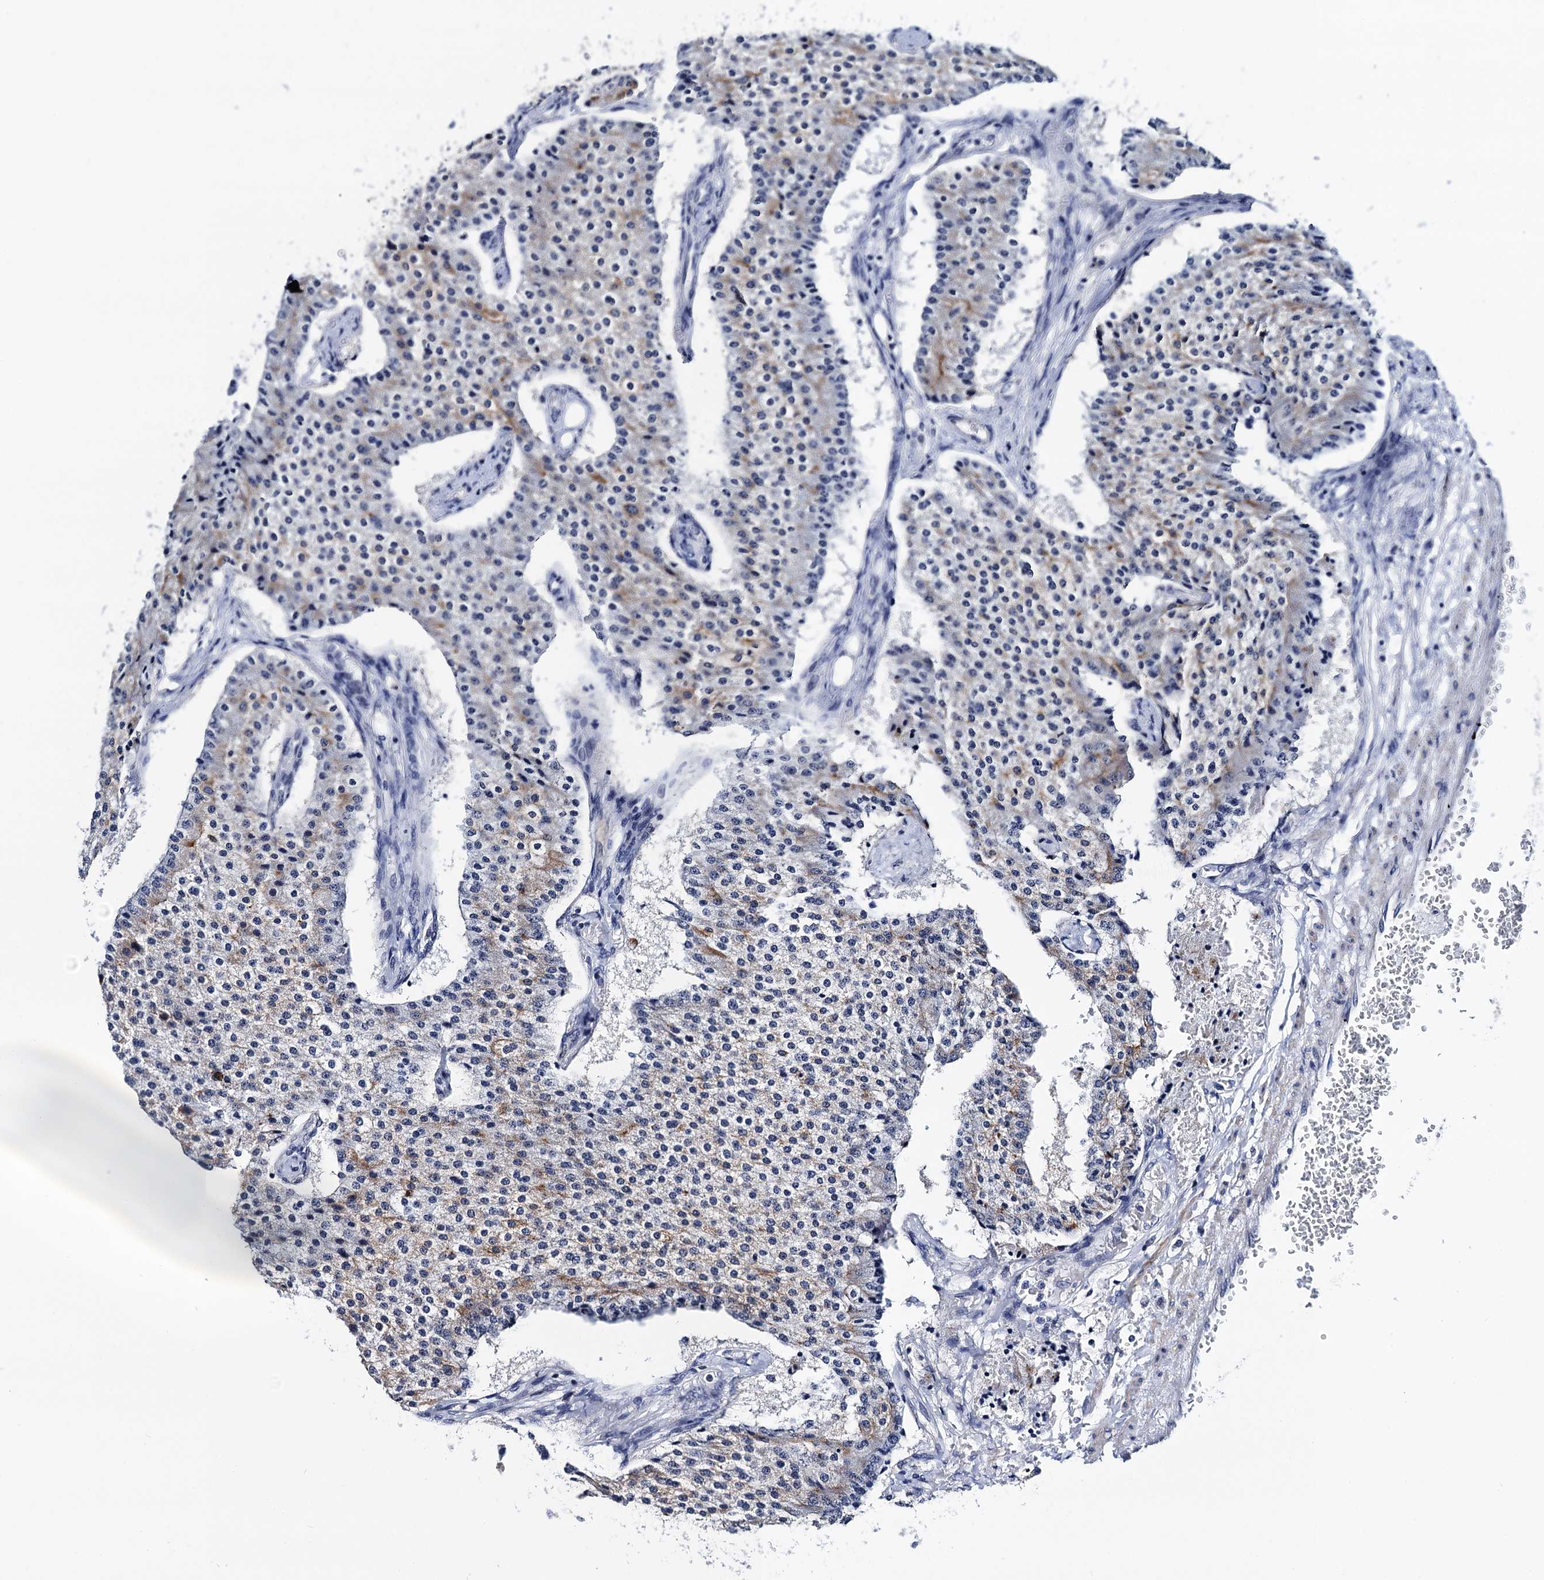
{"staining": {"intensity": "moderate", "quantity": "<25%", "location": "cytoplasmic/membranous"}, "tissue": "carcinoid", "cell_type": "Tumor cells", "image_type": "cancer", "snomed": [{"axis": "morphology", "description": "Carcinoid, malignant, NOS"}, {"axis": "topography", "description": "Colon"}], "caption": "Immunohistochemistry histopathology image of neoplastic tissue: human carcinoid stained using immunohistochemistry displays low levels of moderate protein expression localized specifically in the cytoplasmic/membranous of tumor cells, appearing as a cytoplasmic/membranous brown color.", "gene": "ZDHHC18", "patient": {"sex": "female", "age": 52}}